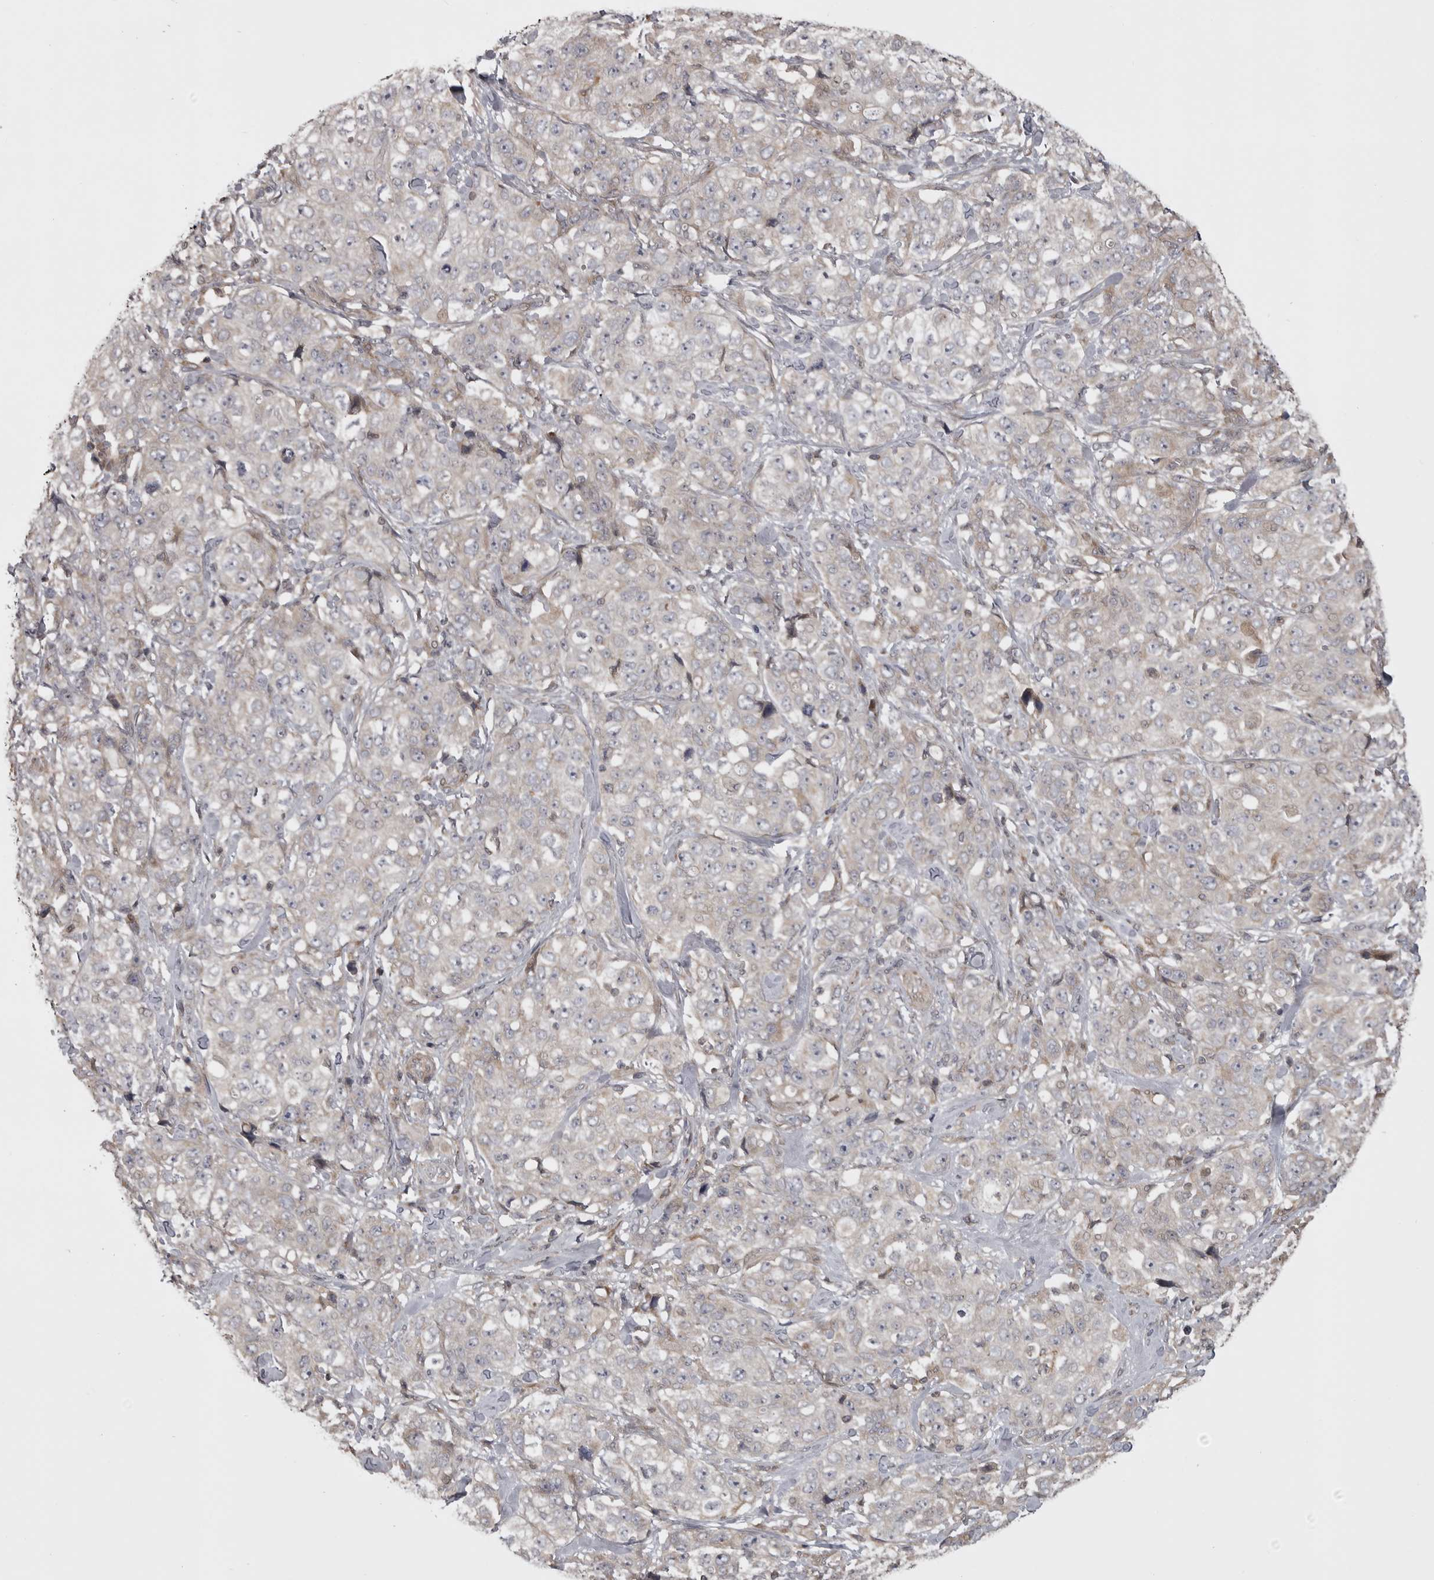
{"staining": {"intensity": "negative", "quantity": "none", "location": "none"}, "tissue": "stomach cancer", "cell_type": "Tumor cells", "image_type": "cancer", "snomed": [{"axis": "morphology", "description": "Adenocarcinoma, NOS"}, {"axis": "topography", "description": "Stomach"}], "caption": "This is a image of IHC staining of stomach cancer, which shows no positivity in tumor cells. (DAB IHC visualized using brightfield microscopy, high magnification).", "gene": "ZNRF1", "patient": {"sex": "male", "age": 48}}